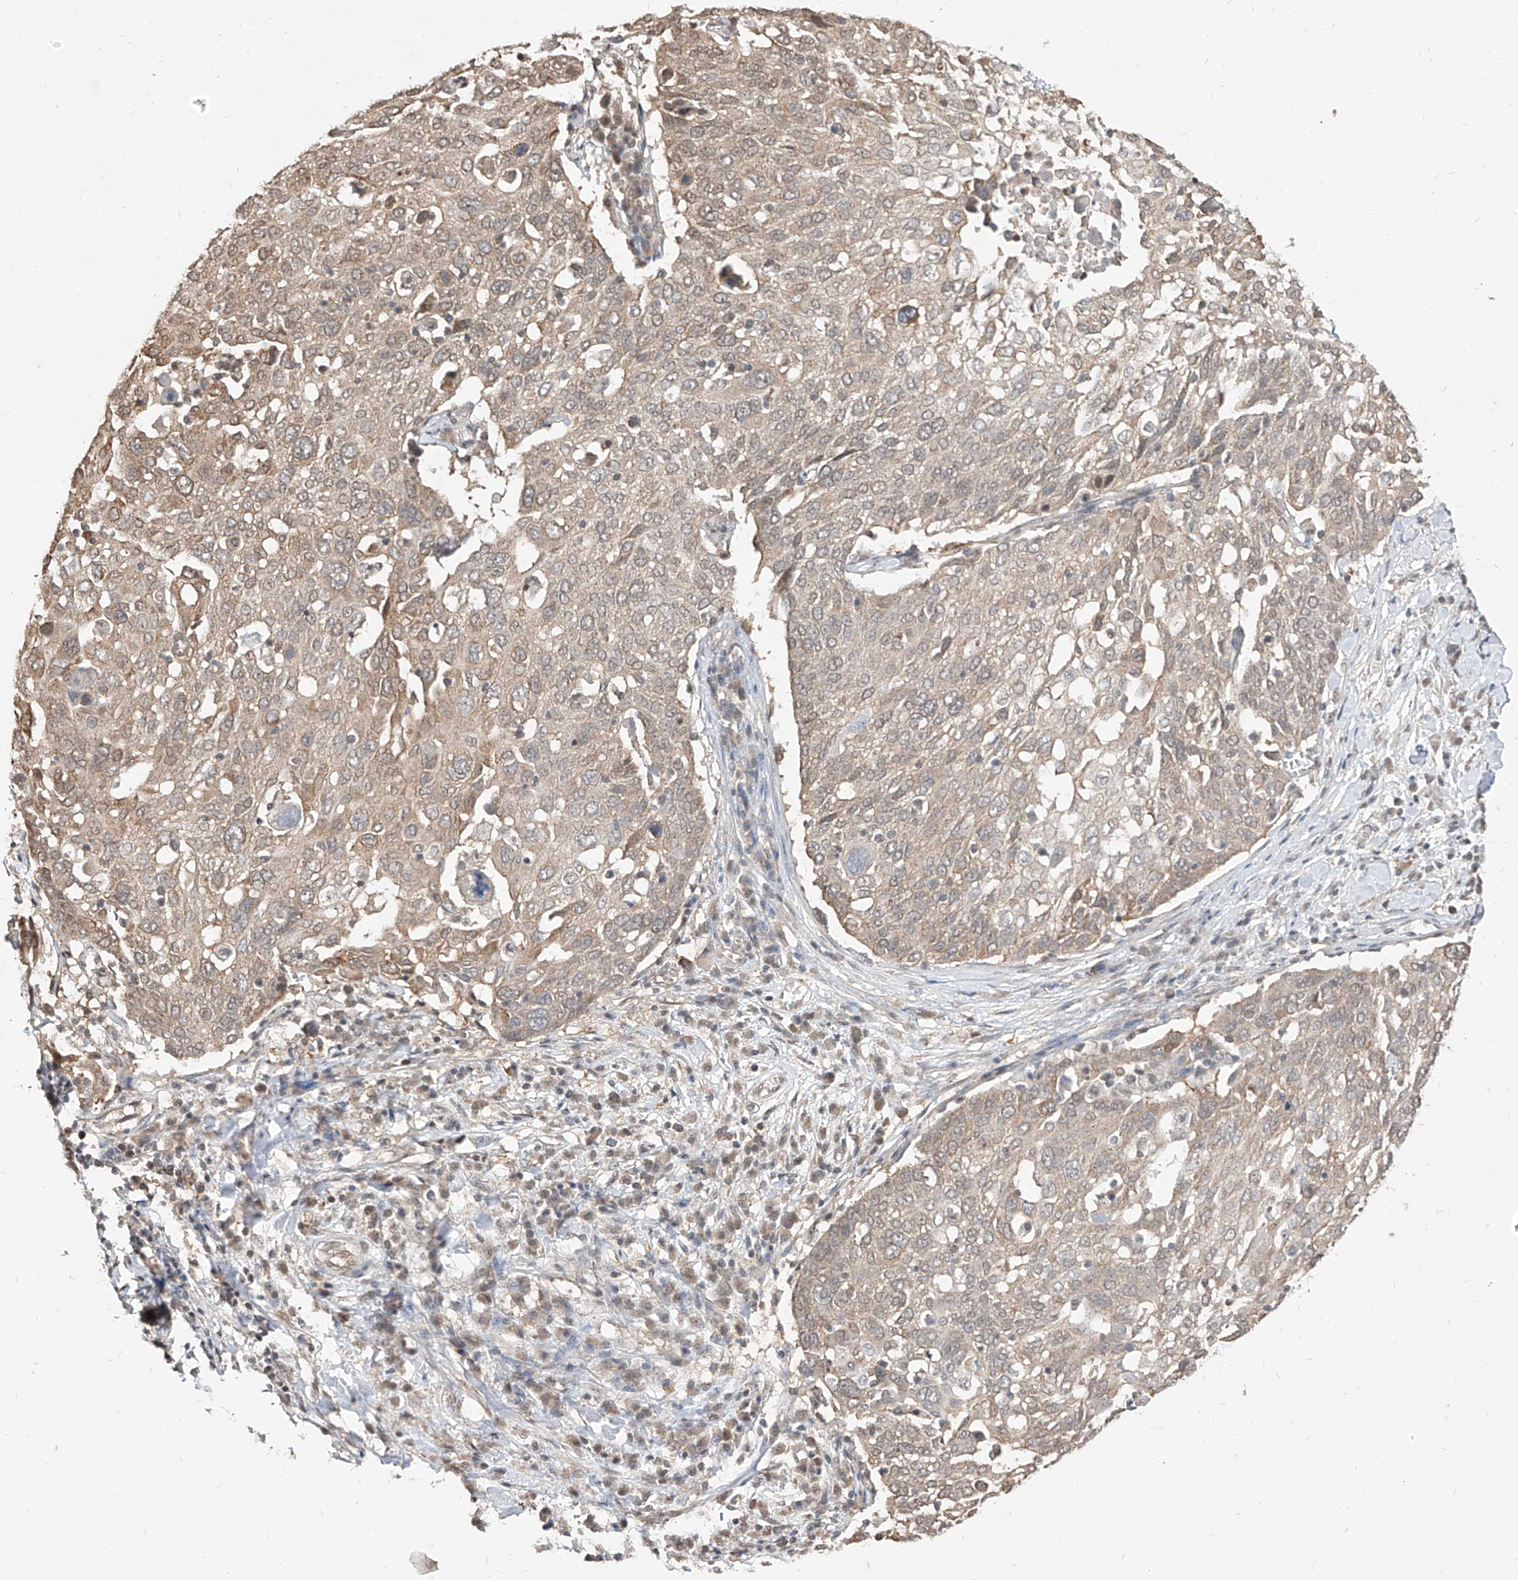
{"staining": {"intensity": "weak", "quantity": ">75%", "location": "cytoplasmic/membranous"}, "tissue": "lung cancer", "cell_type": "Tumor cells", "image_type": "cancer", "snomed": [{"axis": "morphology", "description": "Squamous cell carcinoma, NOS"}, {"axis": "topography", "description": "Lung"}], "caption": "There is low levels of weak cytoplasmic/membranous positivity in tumor cells of squamous cell carcinoma (lung), as demonstrated by immunohistochemical staining (brown color).", "gene": "C8orf82", "patient": {"sex": "male", "age": 65}}